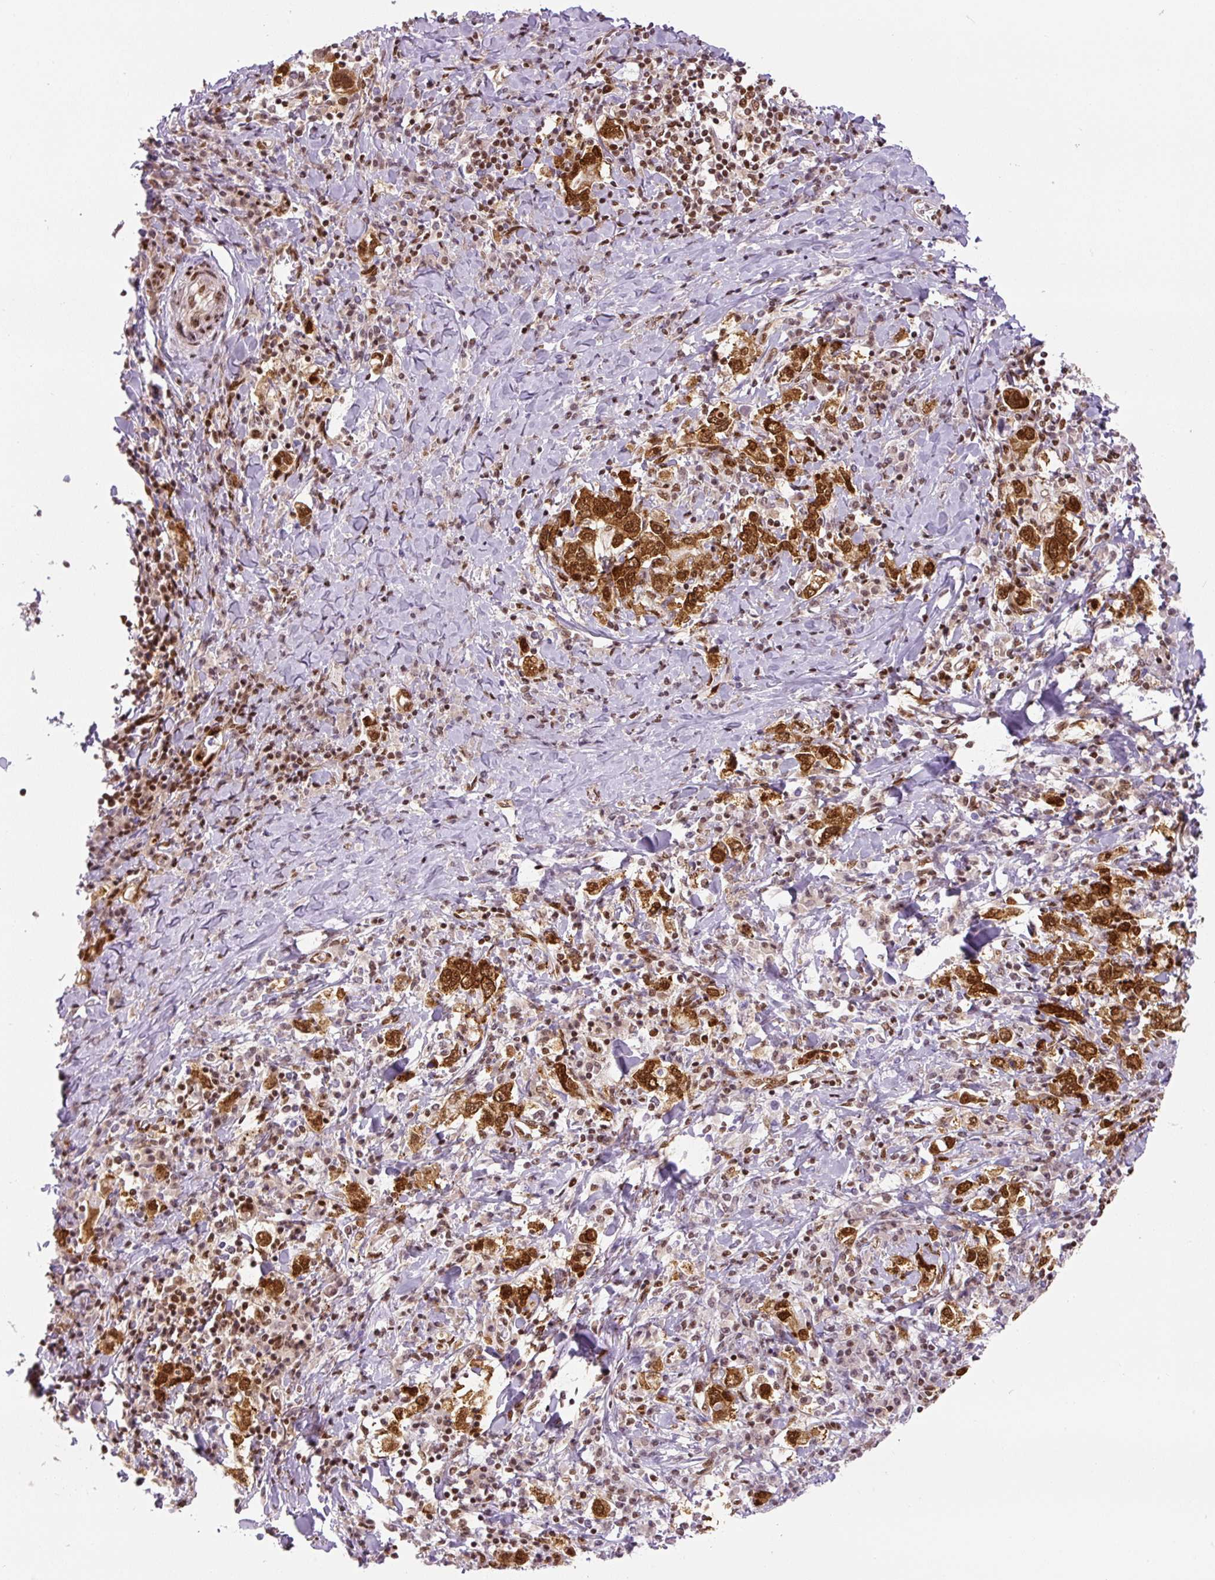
{"staining": {"intensity": "strong", "quantity": ">75%", "location": "cytoplasmic/membranous,nuclear"}, "tissue": "stomach cancer", "cell_type": "Tumor cells", "image_type": "cancer", "snomed": [{"axis": "morphology", "description": "Adenocarcinoma, NOS"}, {"axis": "topography", "description": "Stomach, upper"}, {"axis": "topography", "description": "Stomach"}], "caption": "IHC micrograph of neoplastic tissue: stomach adenocarcinoma stained using immunohistochemistry (IHC) reveals high levels of strong protein expression localized specifically in the cytoplasmic/membranous and nuclear of tumor cells, appearing as a cytoplasmic/membranous and nuclear brown color.", "gene": "FUS", "patient": {"sex": "male", "age": 62}}